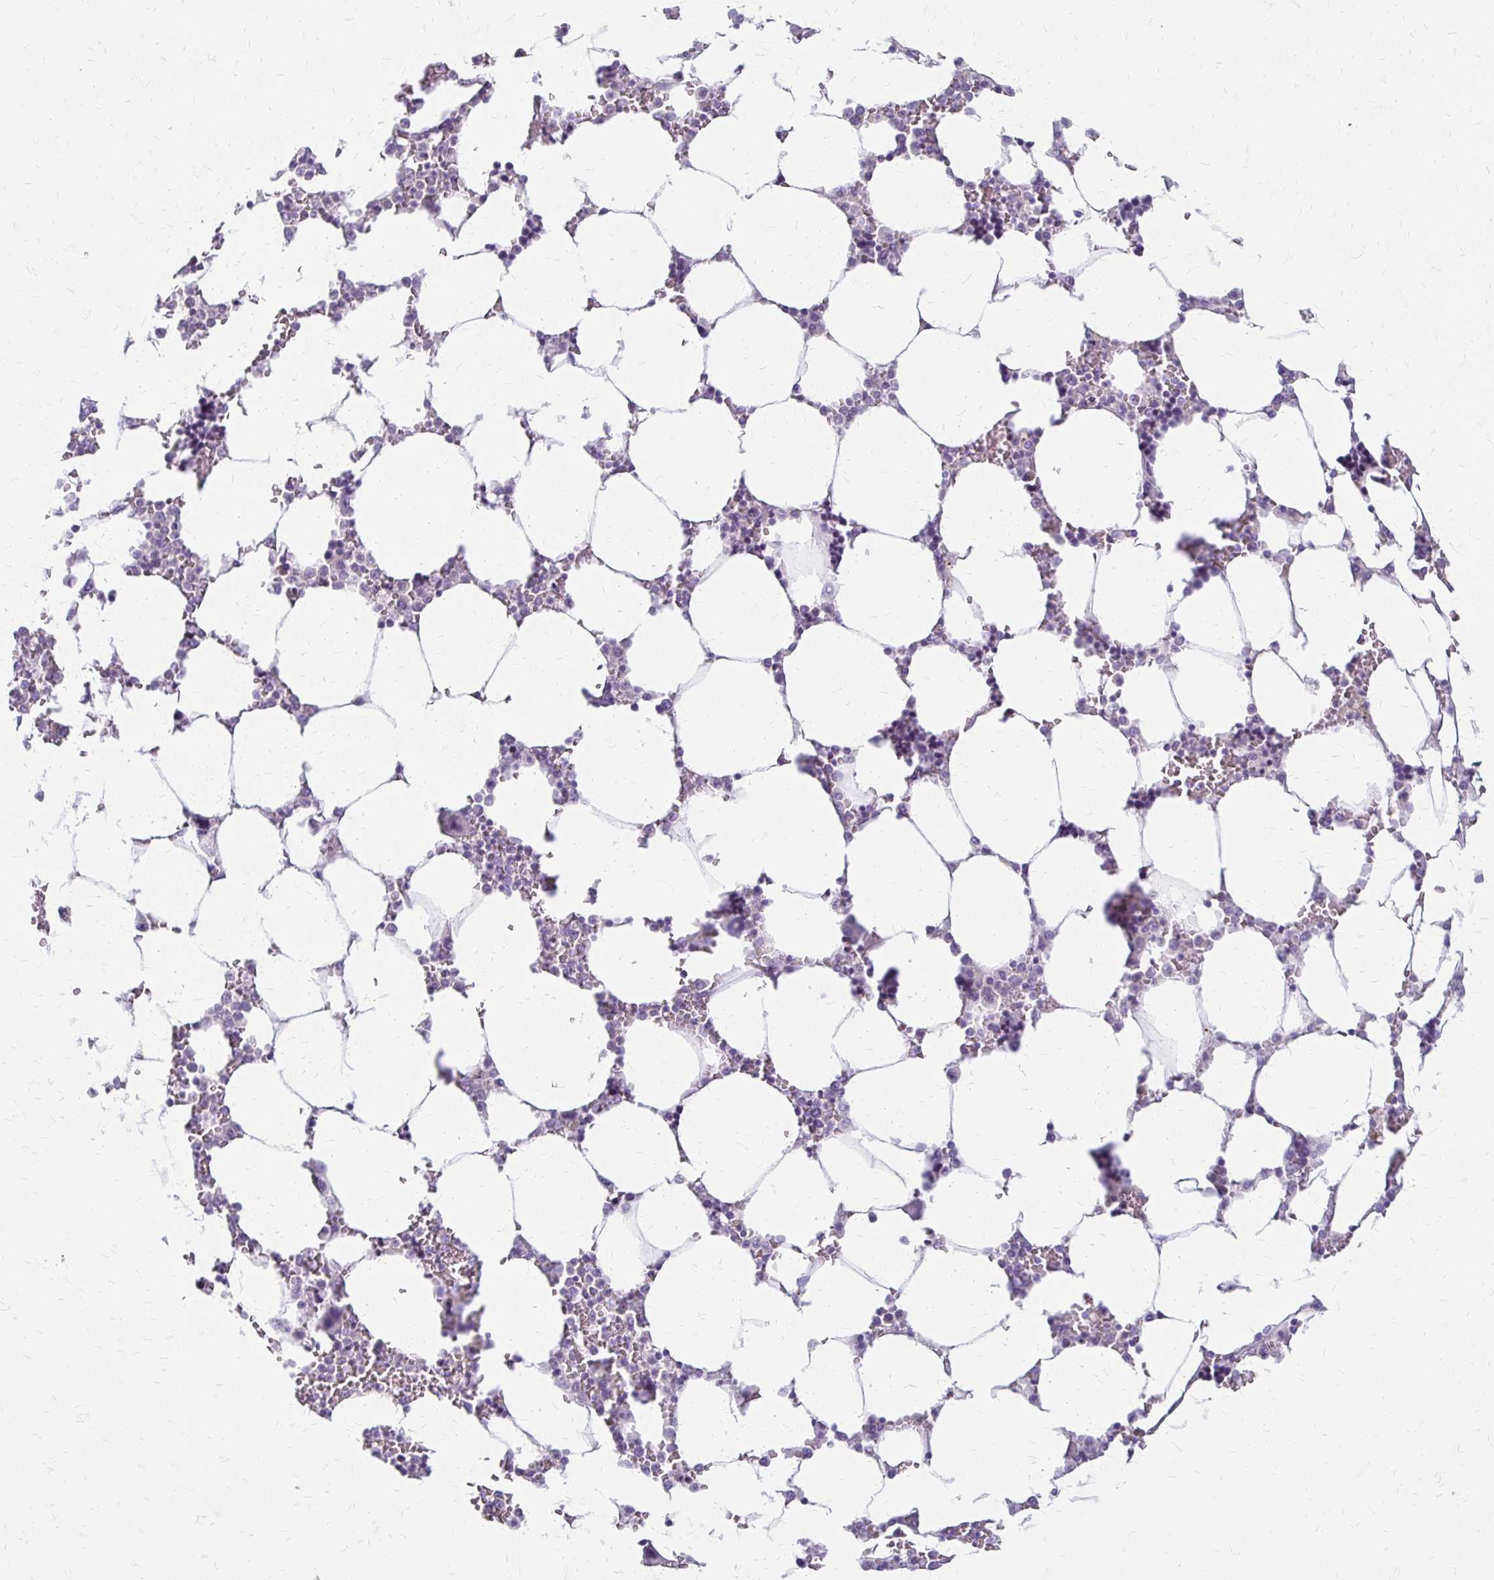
{"staining": {"intensity": "moderate", "quantity": "<25%", "location": "cytoplasmic/membranous"}, "tissue": "bone marrow", "cell_type": "Hematopoietic cells", "image_type": "normal", "snomed": [{"axis": "morphology", "description": "Normal tissue, NOS"}, {"axis": "topography", "description": "Bone marrow"}], "caption": "Hematopoietic cells exhibit moderate cytoplasmic/membranous staining in approximately <25% of cells in normal bone marrow.", "gene": "ACP5", "patient": {"sex": "male", "age": 64}}